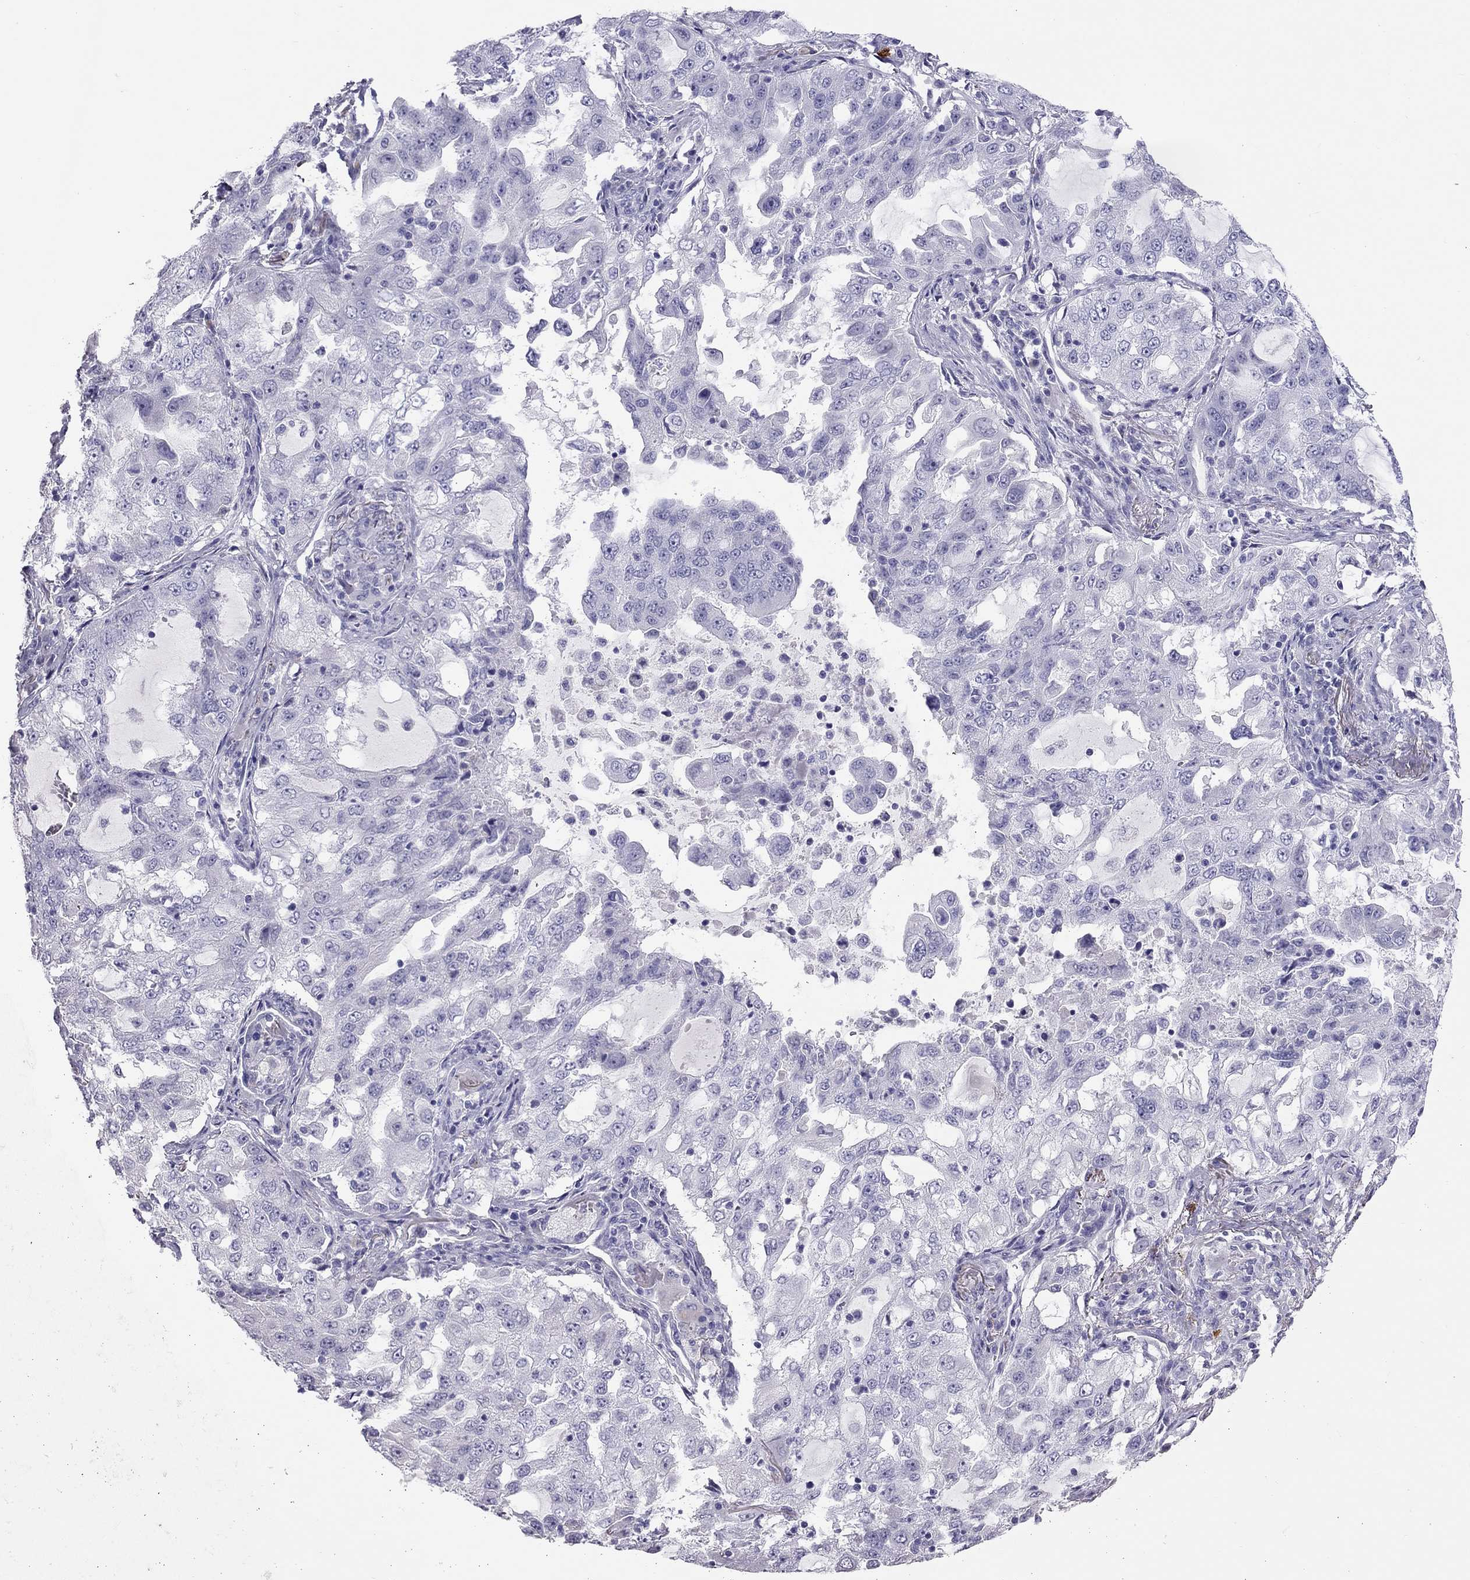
{"staining": {"intensity": "negative", "quantity": "none", "location": "none"}, "tissue": "lung cancer", "cell_type": "Tumor cells", "image_type": "cancer", "snomed": [{"axis": "morphology", "description": "Adenocarcinoma, NOS"}, {"axis": "topography", "description": "Lung"}], "caption": "DAB immunohistochemical staining of human lung adenocarcinoma displays no significant staining in tumor cells. The staining was performed using DAB to visualize the protein expression in brown, while the nuclei were stained in blue with hematoxylin (Magnification: 20x).", "gene": "IL17REL", "patient": {"sex": "female", "age": 61}}